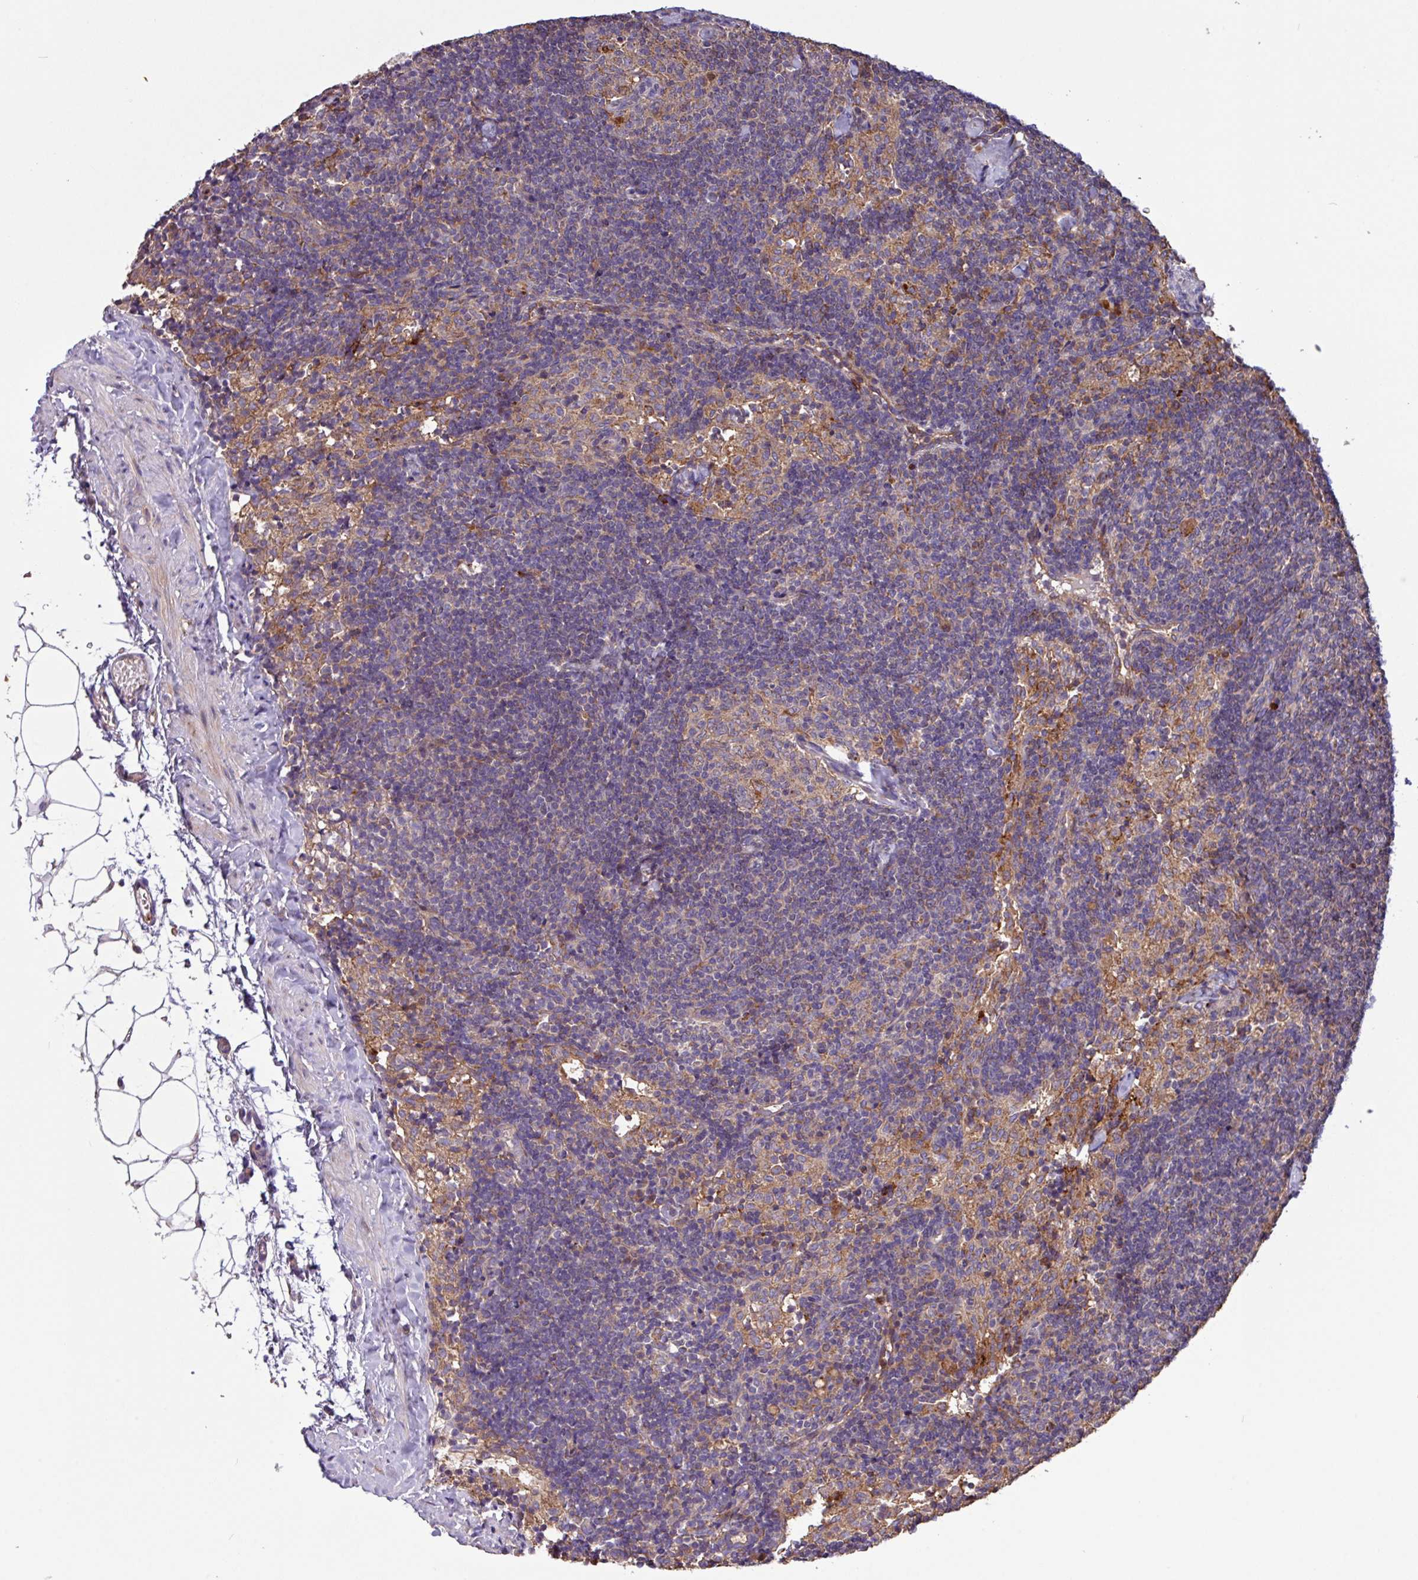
{"staining": {"intensity": "weak", "quantity": "25%-75%", "location": "cytoplasmic/membranous"}, "tissue": "lymph node", "cell_type": "Germinal center cells", "image_type": "normal", "snomed": [{"axis": "morphology", "description": "Normal tissue, NOS"}, {"axis": "topography", "description": "Lymph node"}], "caption": "Germinal center cells demonstrate low levels of weak cytoplasmic/membranous staining in about 25%-75% of cells in benign human lymph node.", "gene": "PTPRQ", "patient": {"sex": "female", "age": 52}}